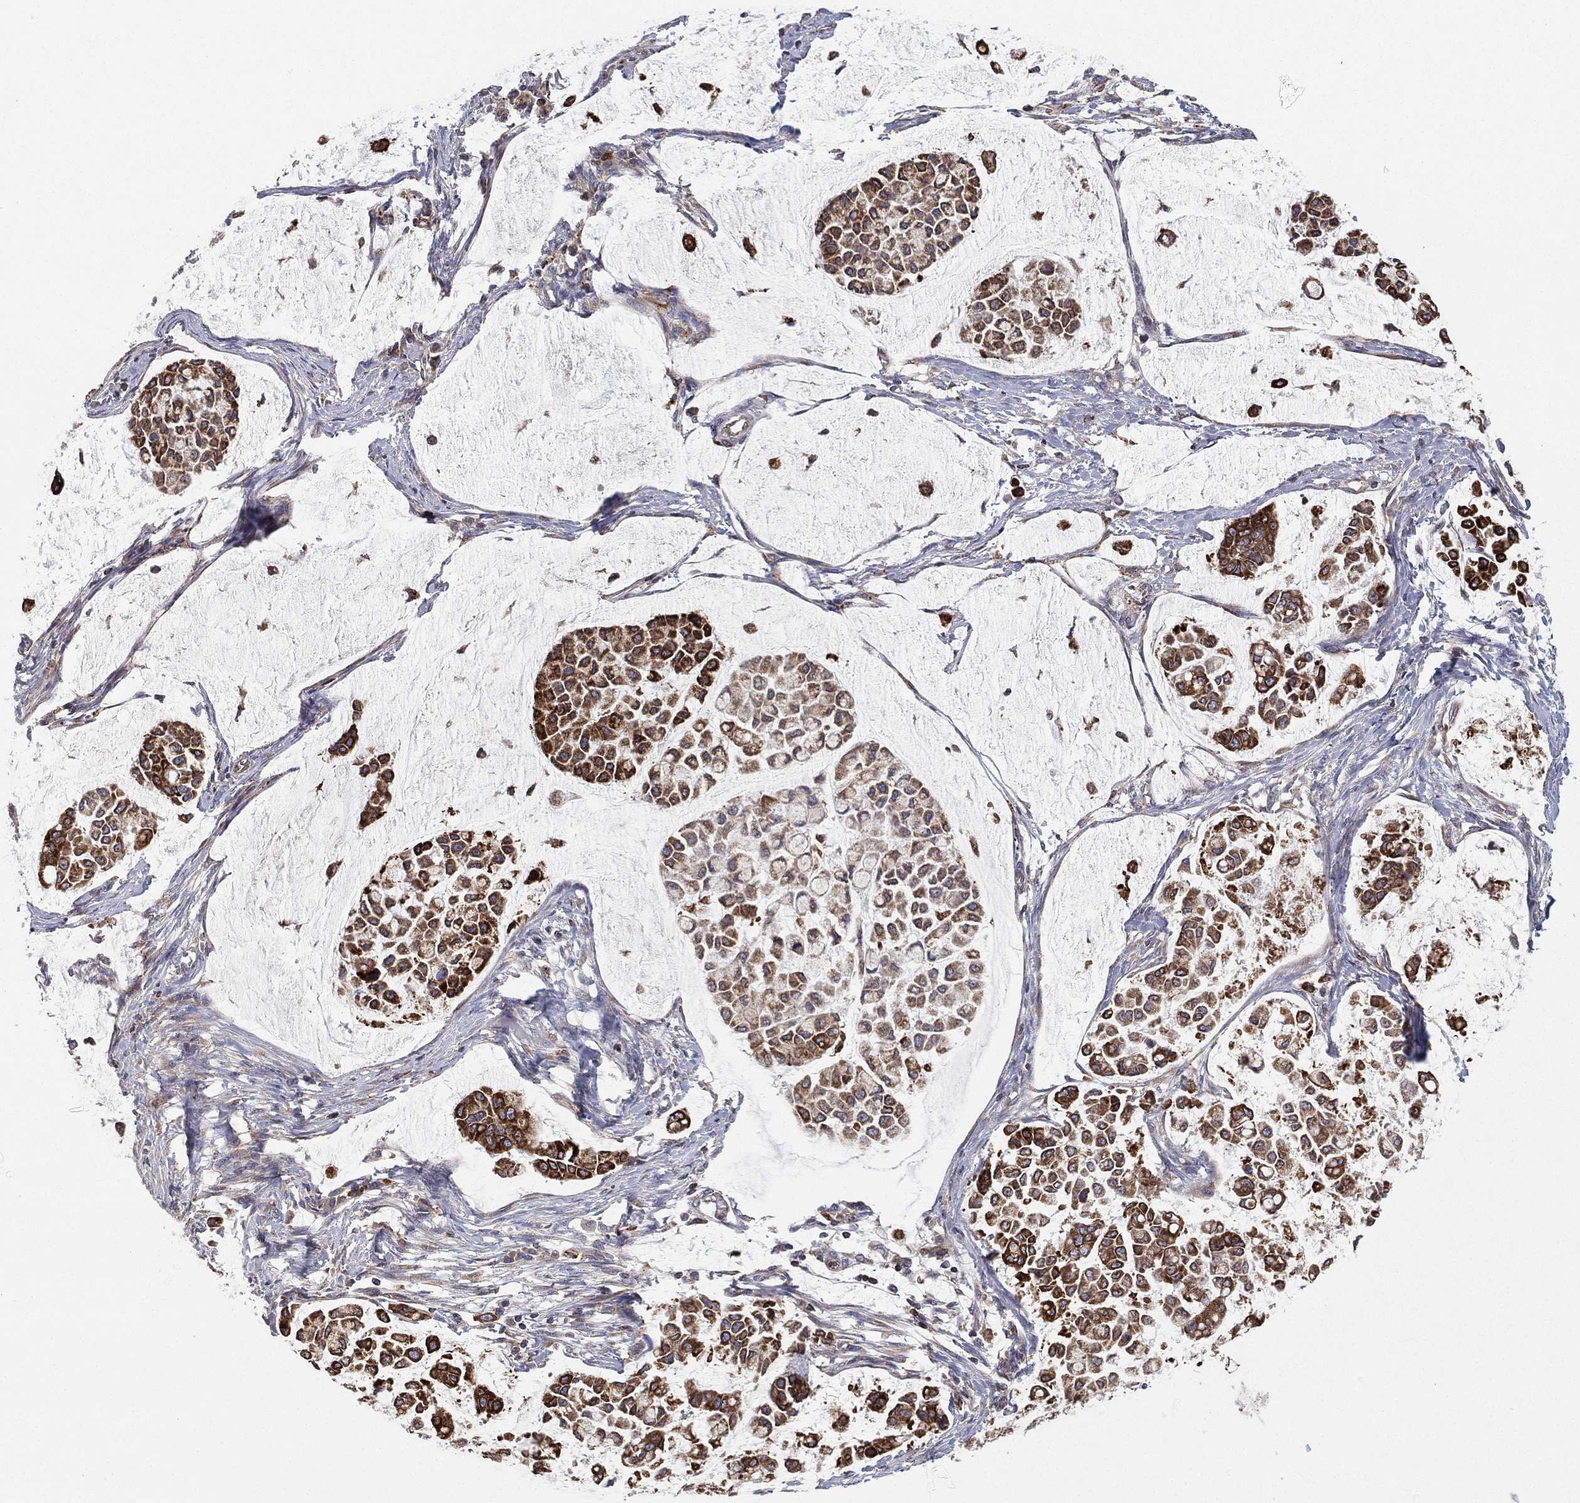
{"staining": {"intensity": "strong", "quantity": ">75%", "location": "cytoplasmic/membranous"}, "tissue": "stomach cancer", "cell_type": "Tumor cells", "image_type": "cancer", "snomed": [{"axis": "morphology", "description": "Adenocarcinoma, NOS"}, {"axis": "topography", "description": "Stomach"}], "caption": "The histopathology image displays staining of stomach cancer (adenocarcinoma), revealing strong cytoplasmic/membranous protein positivity (brown color) within tumor cells. The staining was performed using DAB, with brown indicating positive protein expression. Nuclei are stained blue with hematoxylin.", "gene": "CYB5B", "patient": {"sex": "male", "age": 82}}